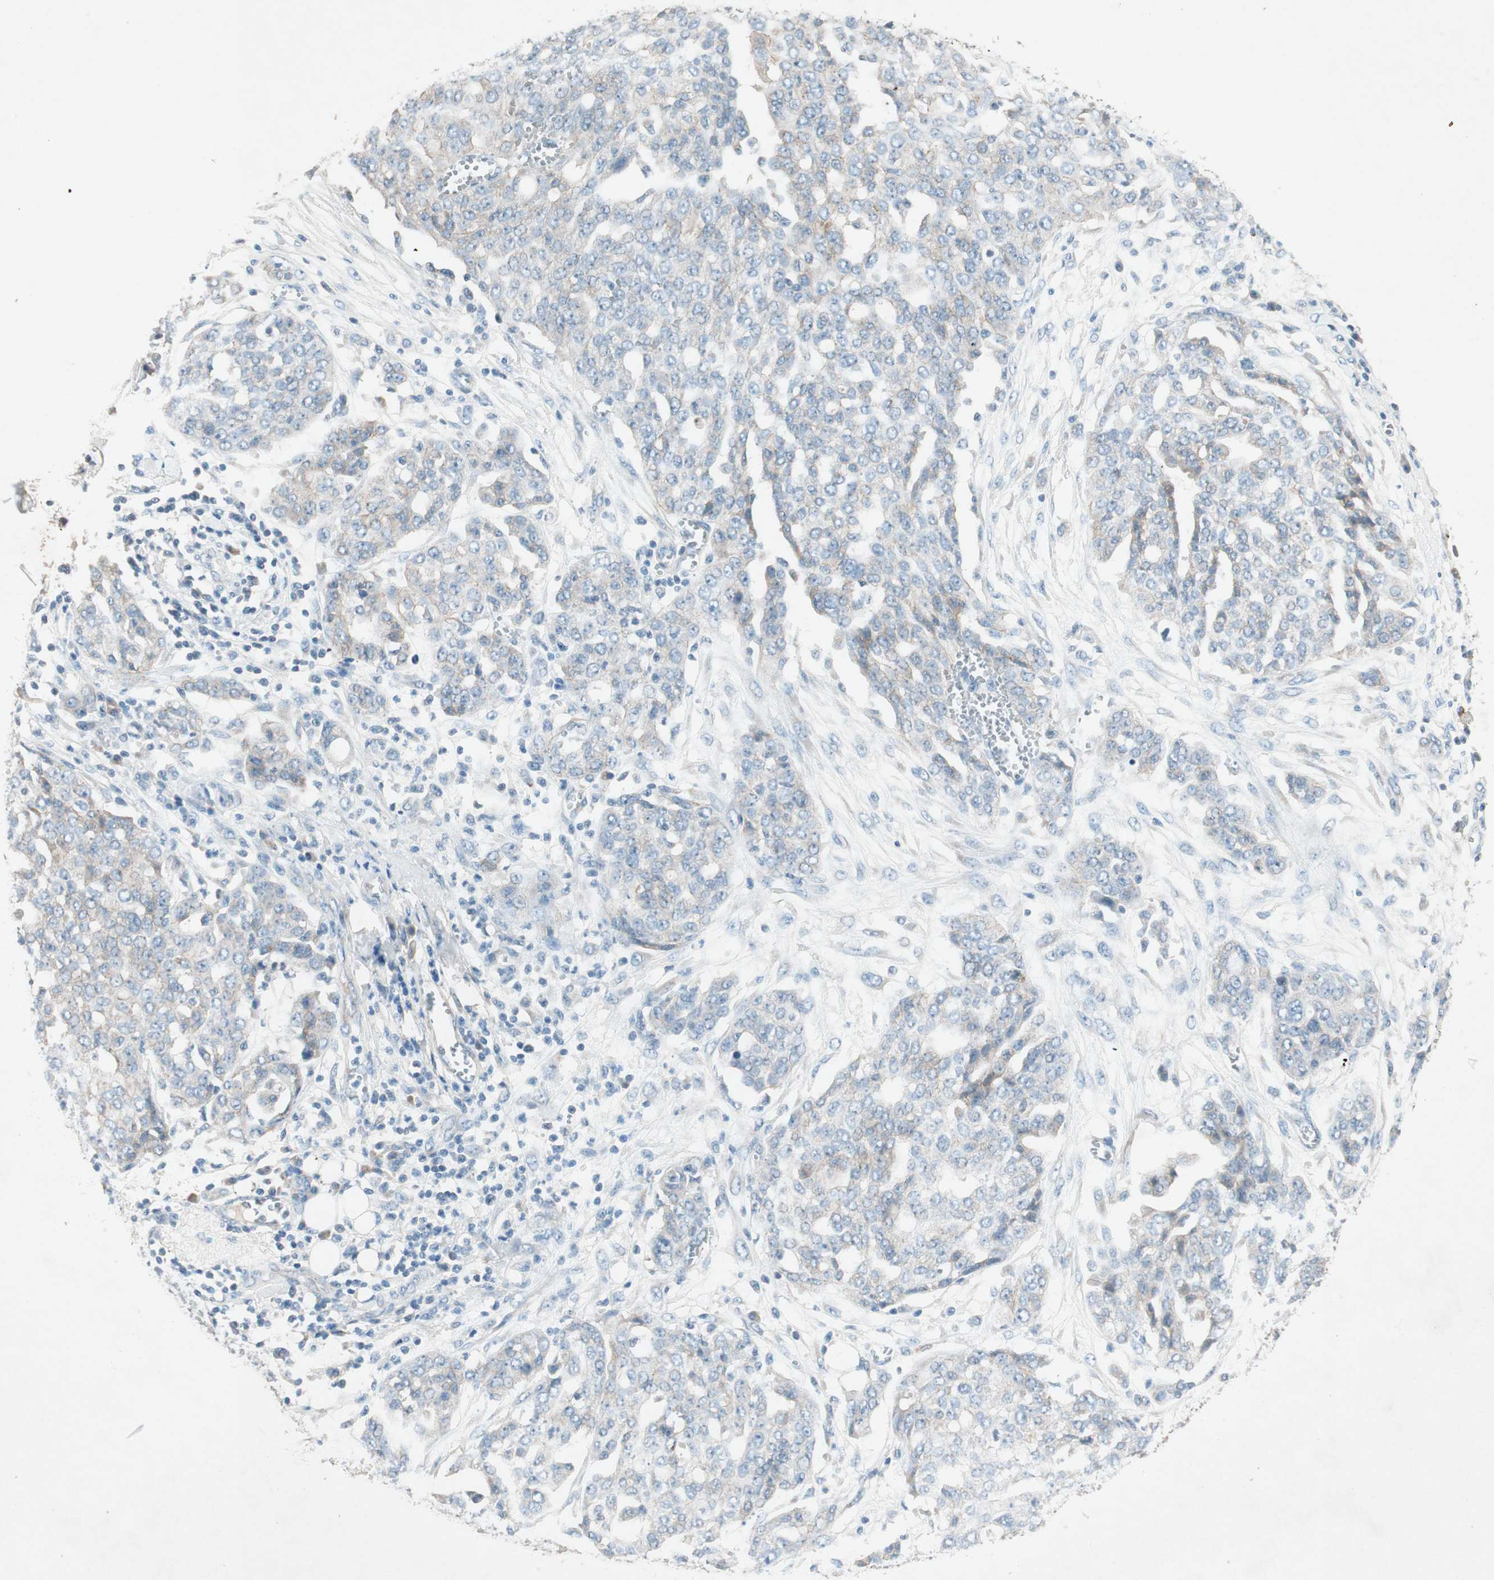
{"staining": {"intensity": "weak", "quantity": "<25%", "location": "cytoplasmic/membranous"}, "tissue": "ovarian cancer", "cell_type": "Tumor cells", "image_type": "cancer", "snomed": [{"axis": "morphology", "description": "Cystadenocarcinoma, serous, NOS"}, {"axis": "topography", "description": "Soft tissue"}, {"axis": "topography", "description": "Ovary"}], "caption": "Tumor cells show no significant expression in serous cystadenocarcinoma (ovarian).", "gene": "NKAIN1", "patient": {"sex": "female", "age": 57}}